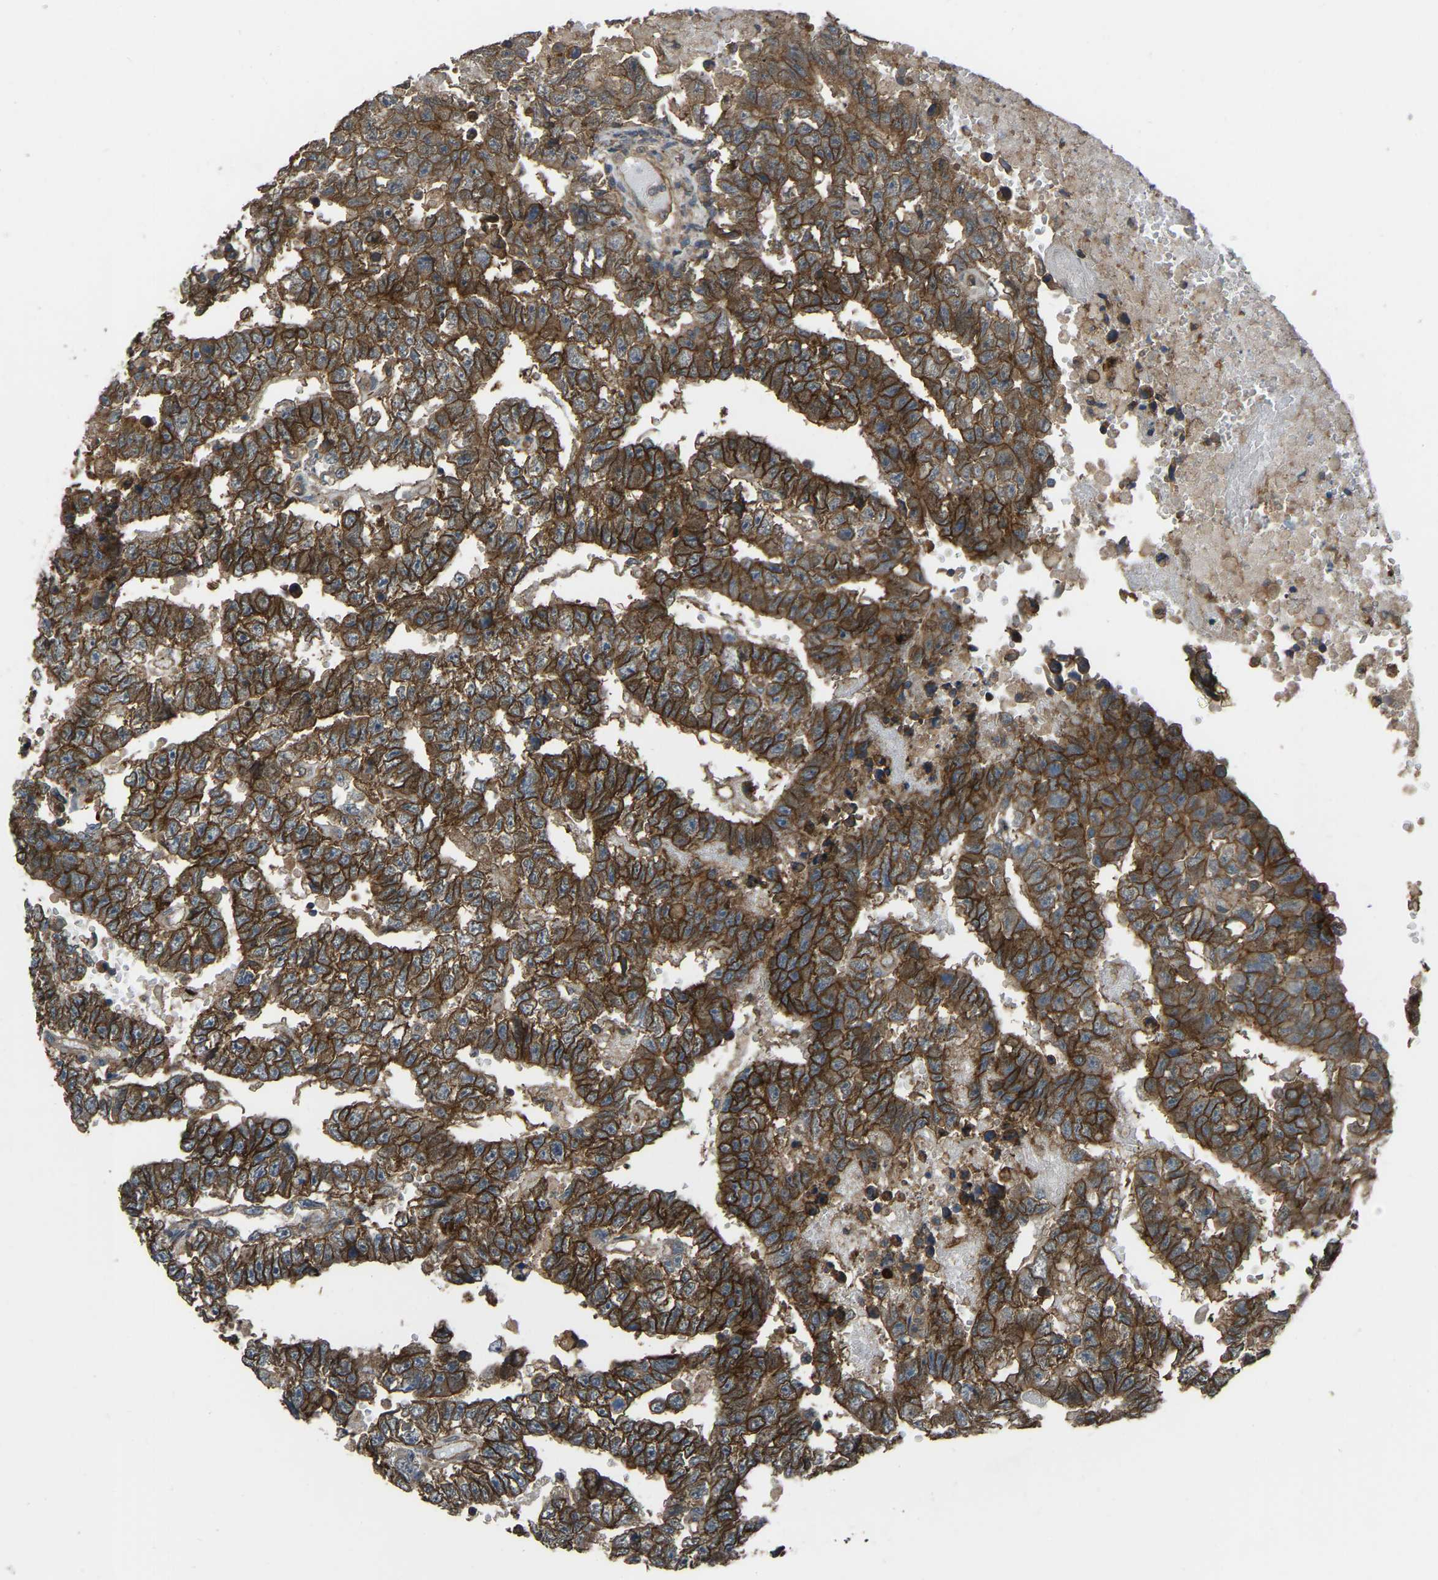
{"staining": {"intensity": "strong", "quantity": ">75%", "location": "cytoplasmic/membranous"}, "tissue": "testis cancer", "cell_type": "Tumor cells", "image_type": "cancer", "snomed": [{"axis": "morphology", "description": "Carcinoma, Embryonal, NOS"}, {"axis": "topography", "description": "Testis"}], "caption": "The photomicrograph exhibits a brown stain indicating the presence of a protein in the cytoplasmic/membranous of tumor cells in testis cancer. Nuclei are stained in blue.", "gene": "SLC4A2", "patient": {"sex": "male", "age": 25}}